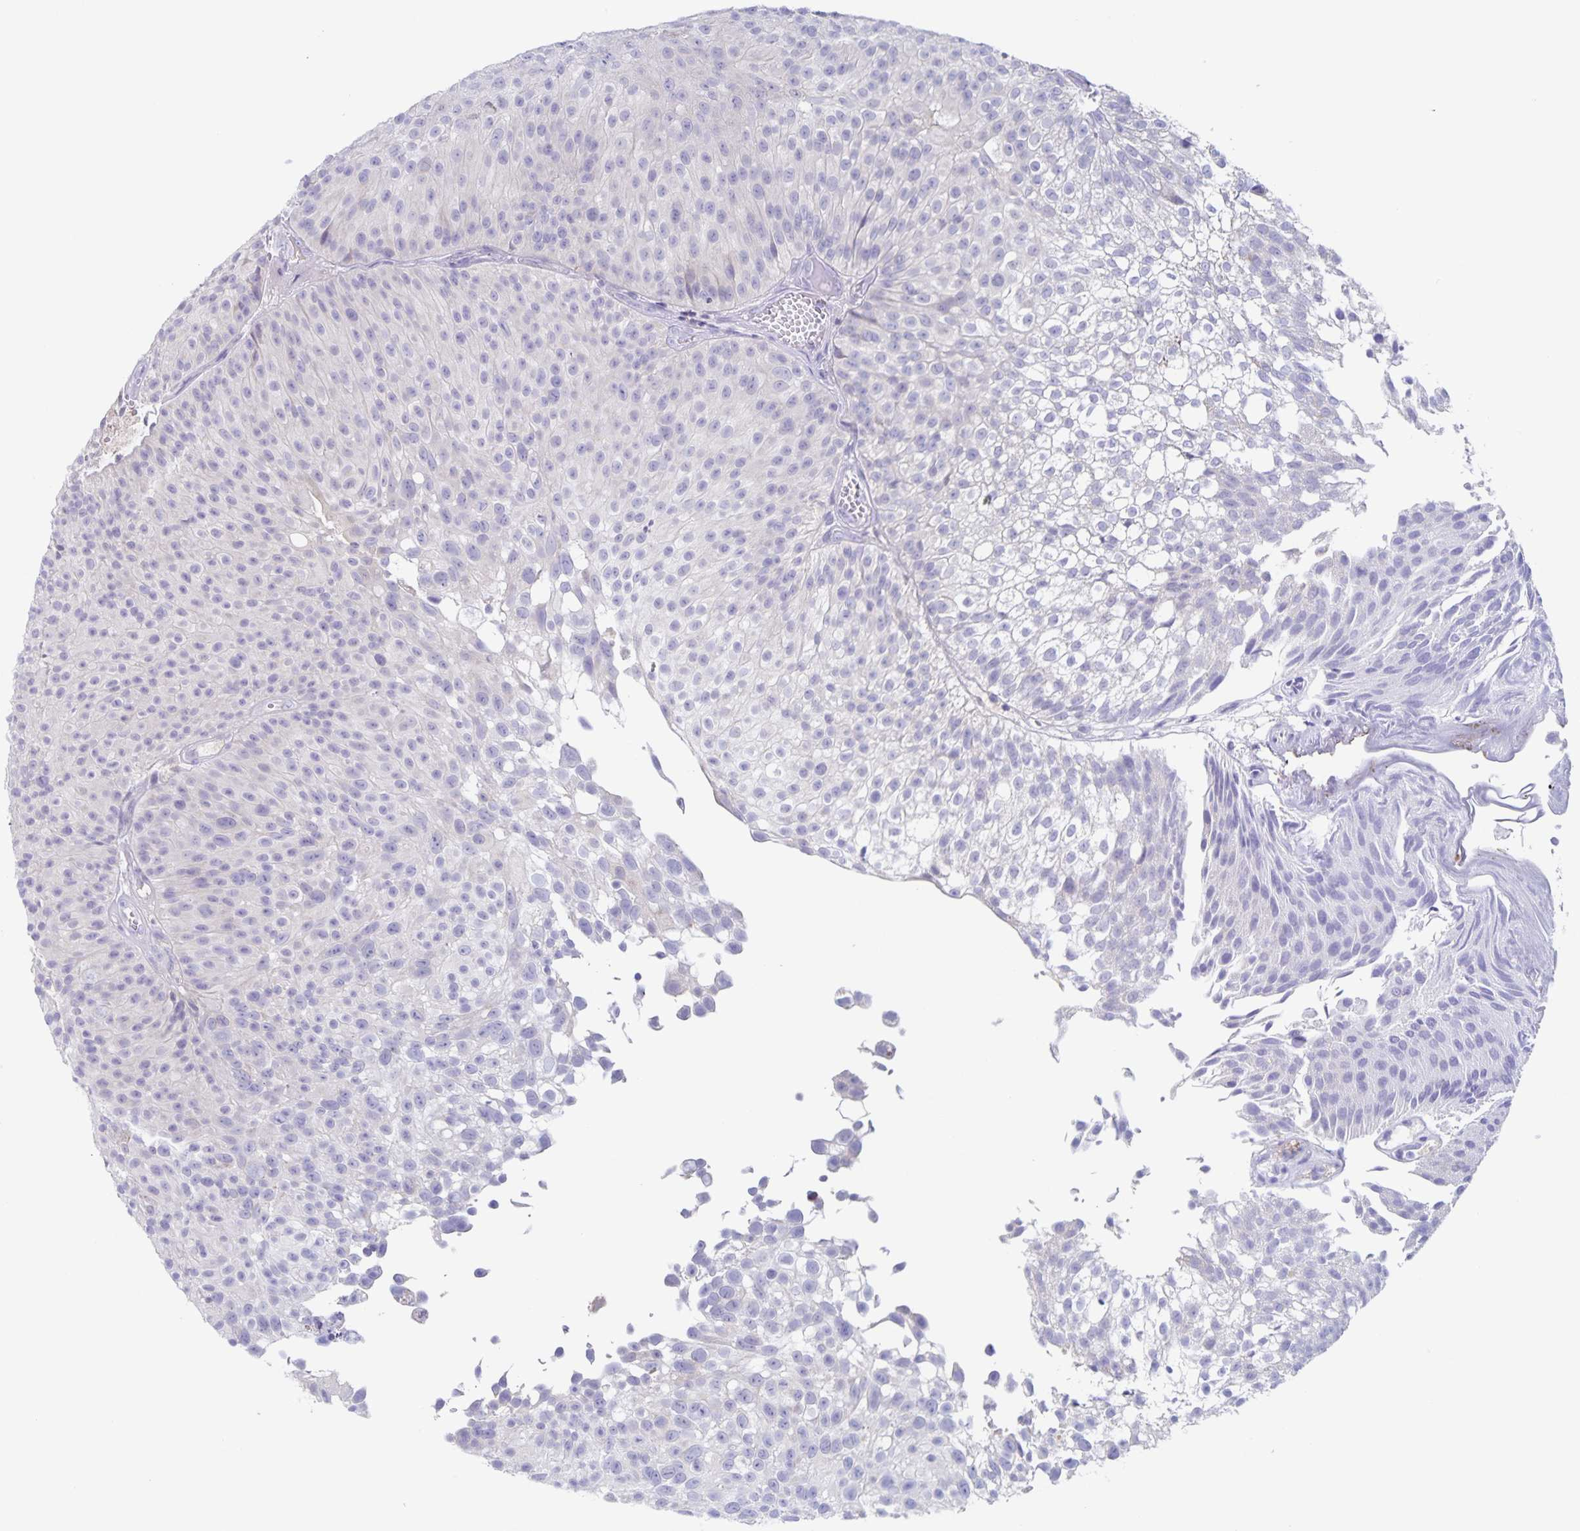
{"staining": {"intensity": "negative", "quantity": "none", "location": "none"}, "tissue": "urothelial cancer", "cell_type": "Tumor cells", "image_type": "cancer", "snomed": [{"axis": "morphology", "description": "Urothelial carcinoma, Low grade"}, {"axis": "topography", "description": "Urinary bladder"}], "caption": "This image is of urothelial cancer stained with immunohistochemistry (IHC) to label a protein in brown with the nuclei are counter-stained blue. There is no positivity in tumor cells. The staining is performed using DAB (3,3'-diaminobenzidine) brown chromogen with nuclei counter-stained in using hematoxylin.", "gene": "RPL36A", "patient": {"sex": "male", "age": 70}}